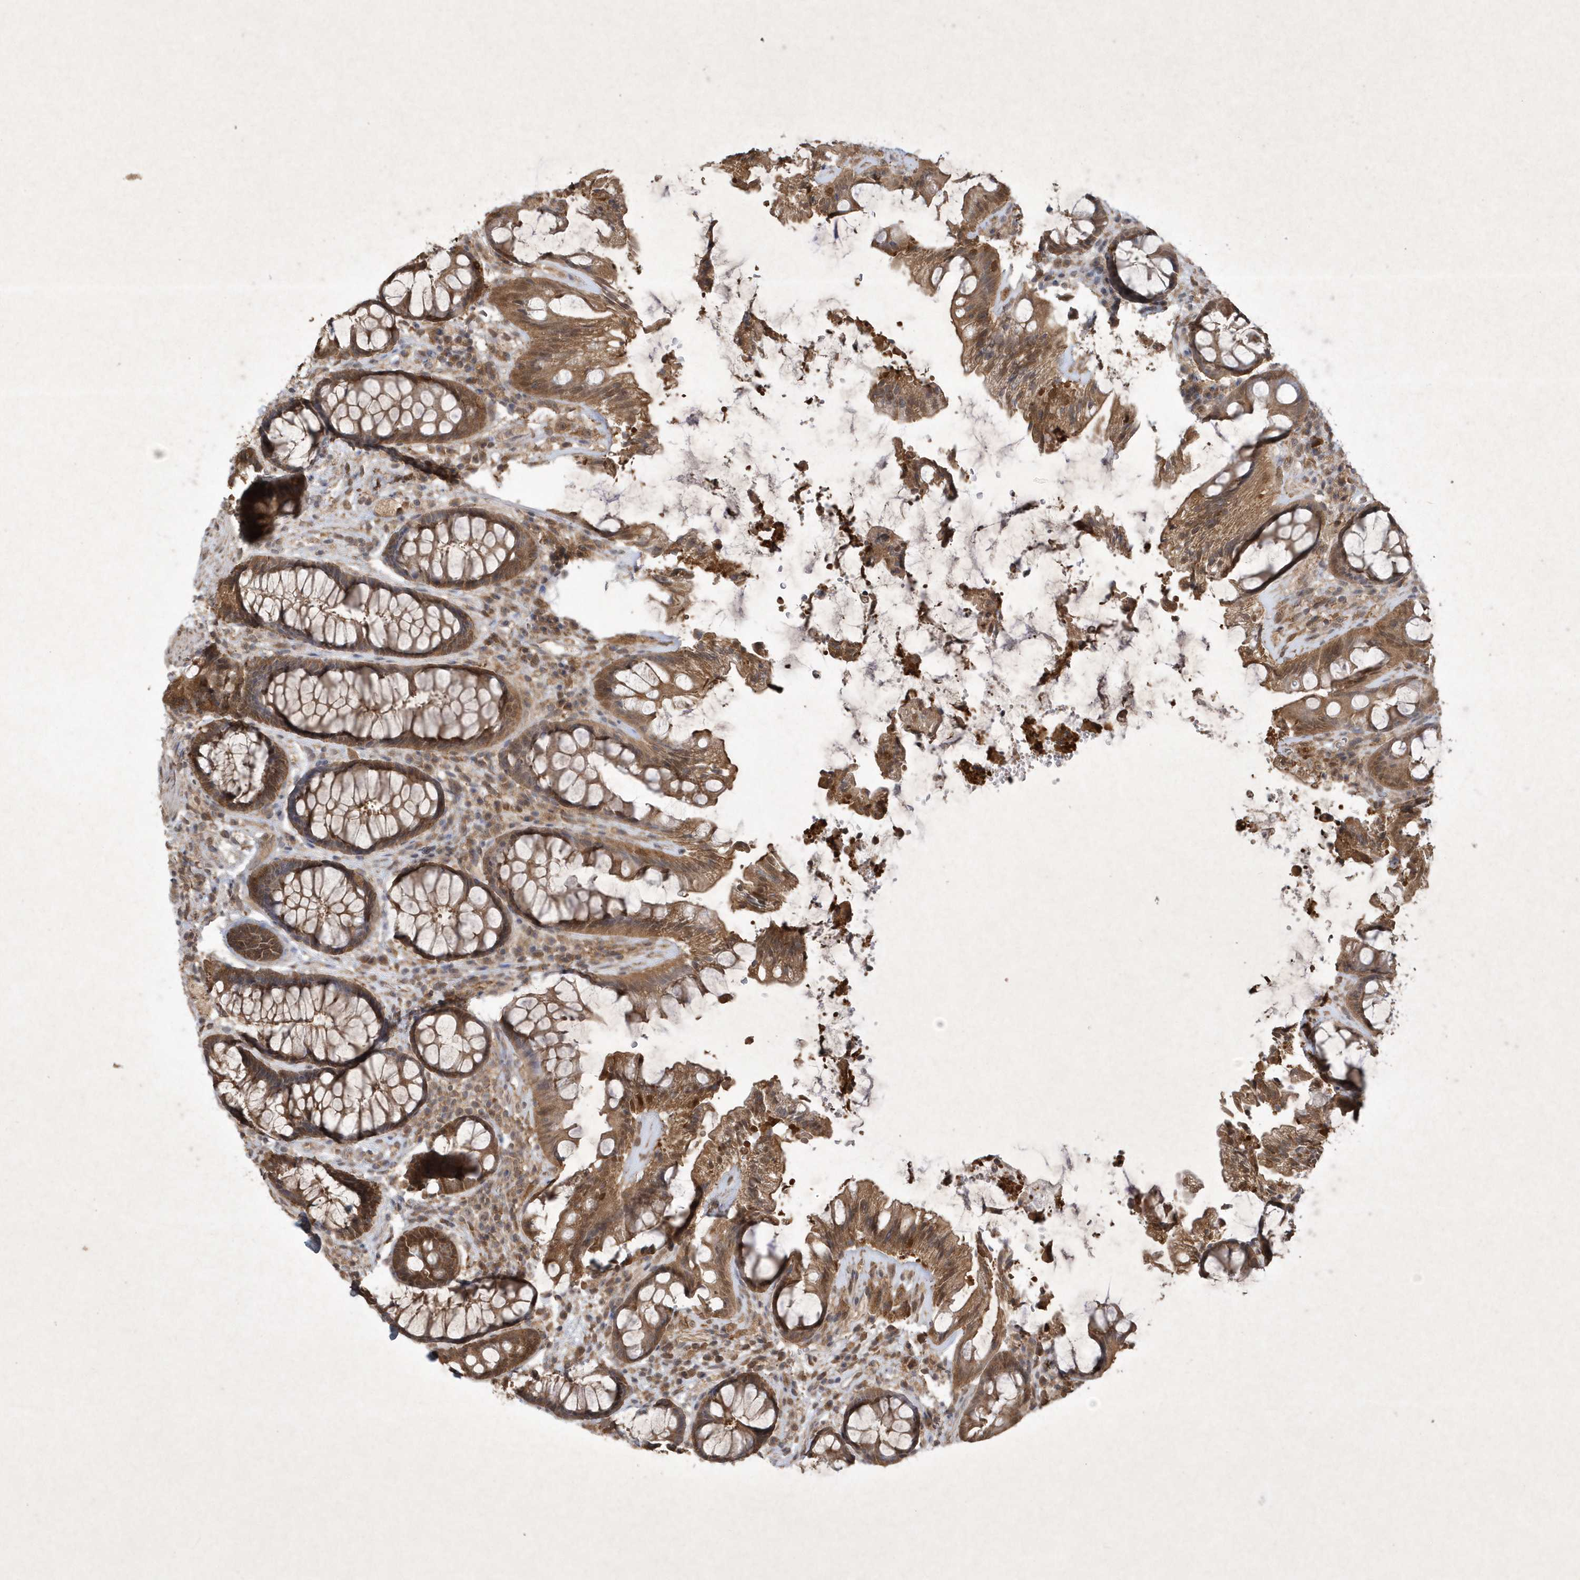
{"staining": {"intensity": "moderate", "quantity": ">75%", "location": "cytoplasmic/membranous"}, "tissue": "rectum", "cell_type": "Glandular cells", "image_type": "normal", "snomed": [{"axis": "morphology", "description": "Normal tissue, NOS"}, {"axis": "topography", "description": "Rectum"}], "caption": "DAB immunohistochemical staining of normal human rectum demonstrates moderate cytoplasmic/membranous protein positivity in approximately >75% of glandular cells. The staining was performed using DAB (3,3'-diaminobenzidine) to visualize the protein expression in brown, while the nuclei were stained in blue with hematoxylin (Magnification: 20x).", "gene": "AKR7A2", "patient": {"sex": "female", "age": 46}}